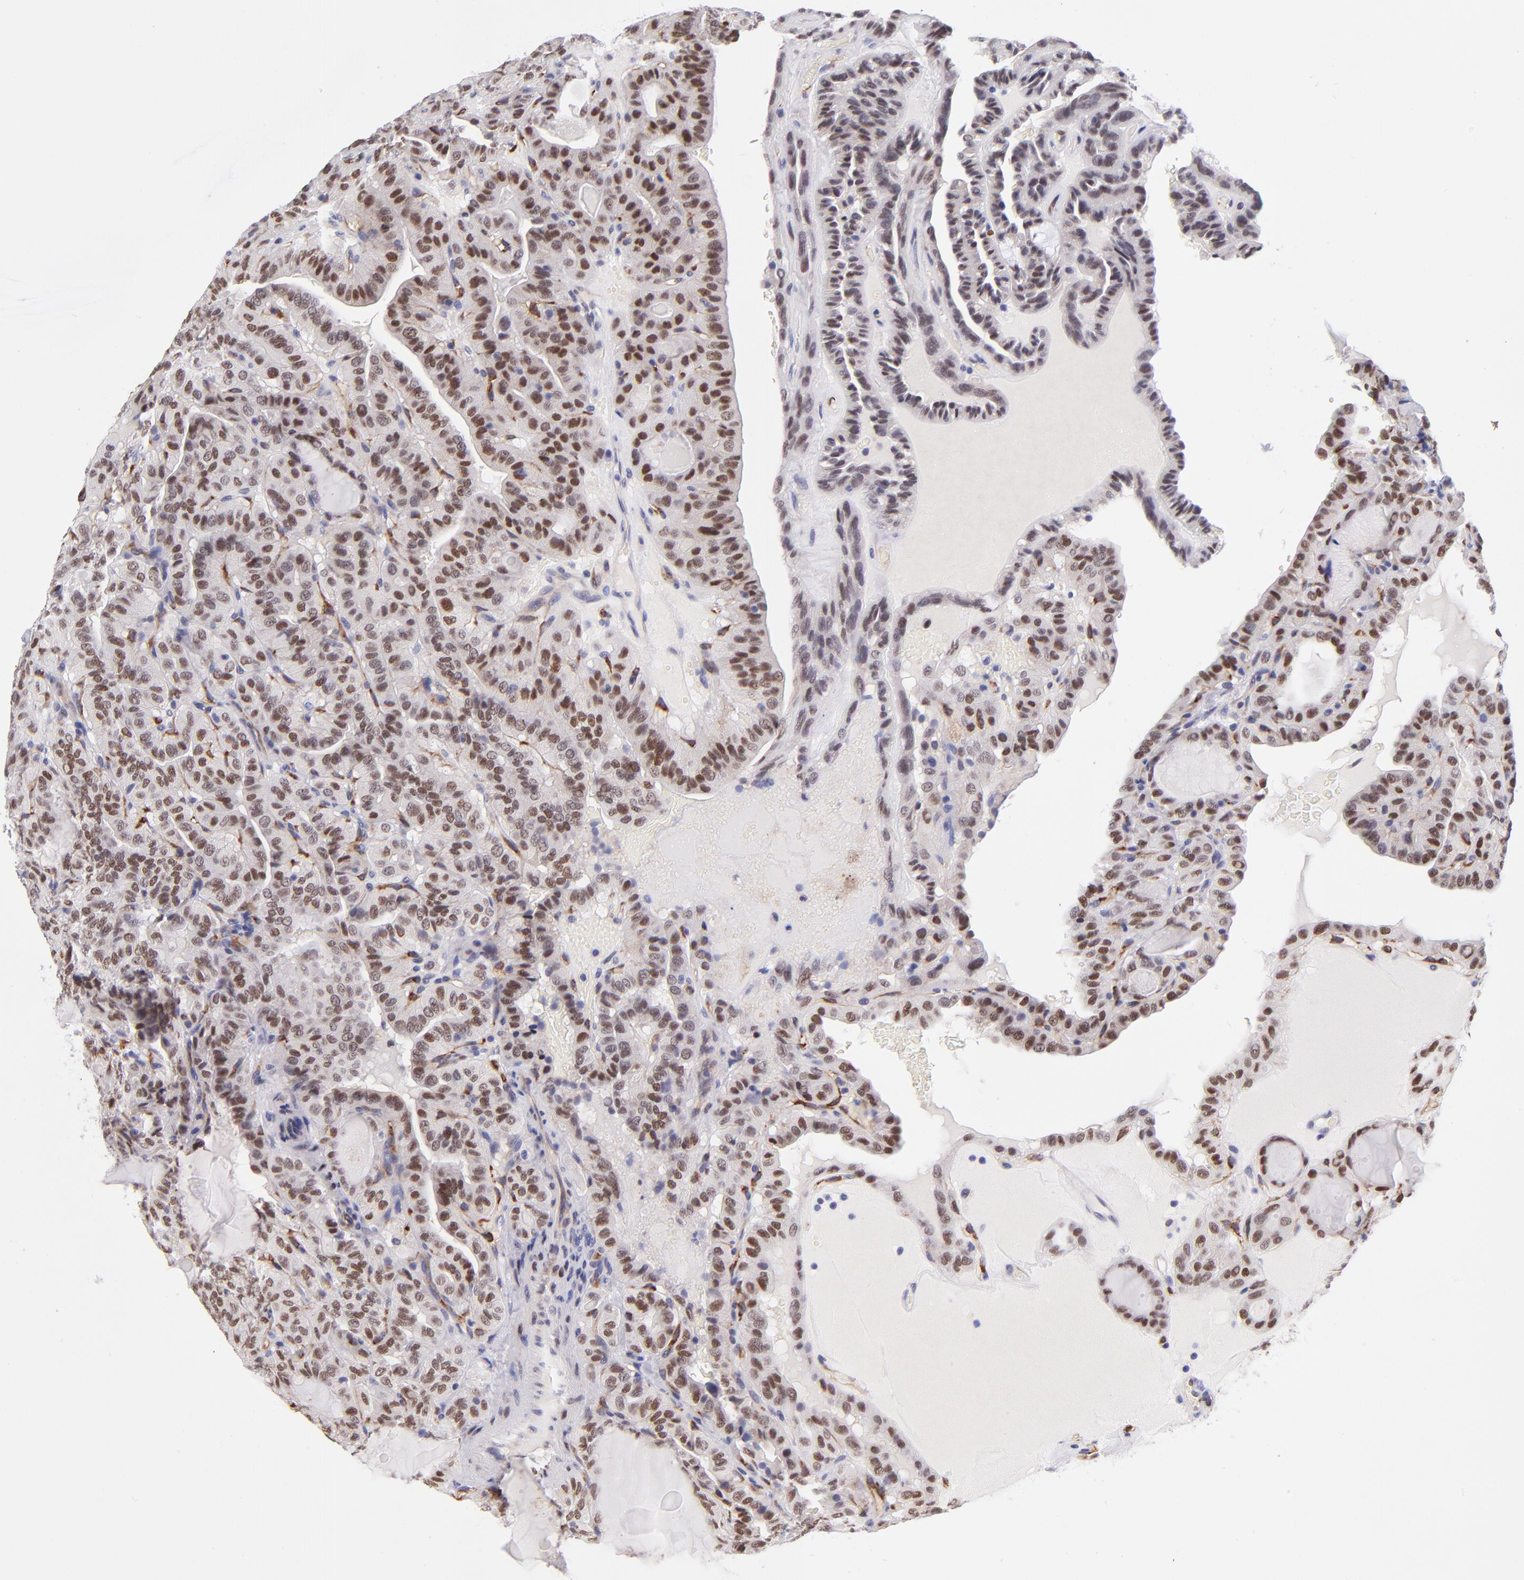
{"staining": {"intensity": "moderate", "quantity": ">75%", "location": "nuclear"}, "tissue": "thyroid cancer", "cell_type": "Tumor cells", "image_type": "cancer", "snomed": [{"axis": "morphology", "description": "Papillary adenocarcinoma, NOS"}, {"axis": "topography", "description": "Thyroid gland"}], "caption": "Thyroid papillary adenocarcinoma stained with DAB (3,3'-diaminobenzidine) immunohistochemistry demonstrates medium levels of moderate nuclear positivity in approximately >75% of tumor cells.", "gene": "SOX6", "patient": {"sex": "male", "age": 77}}